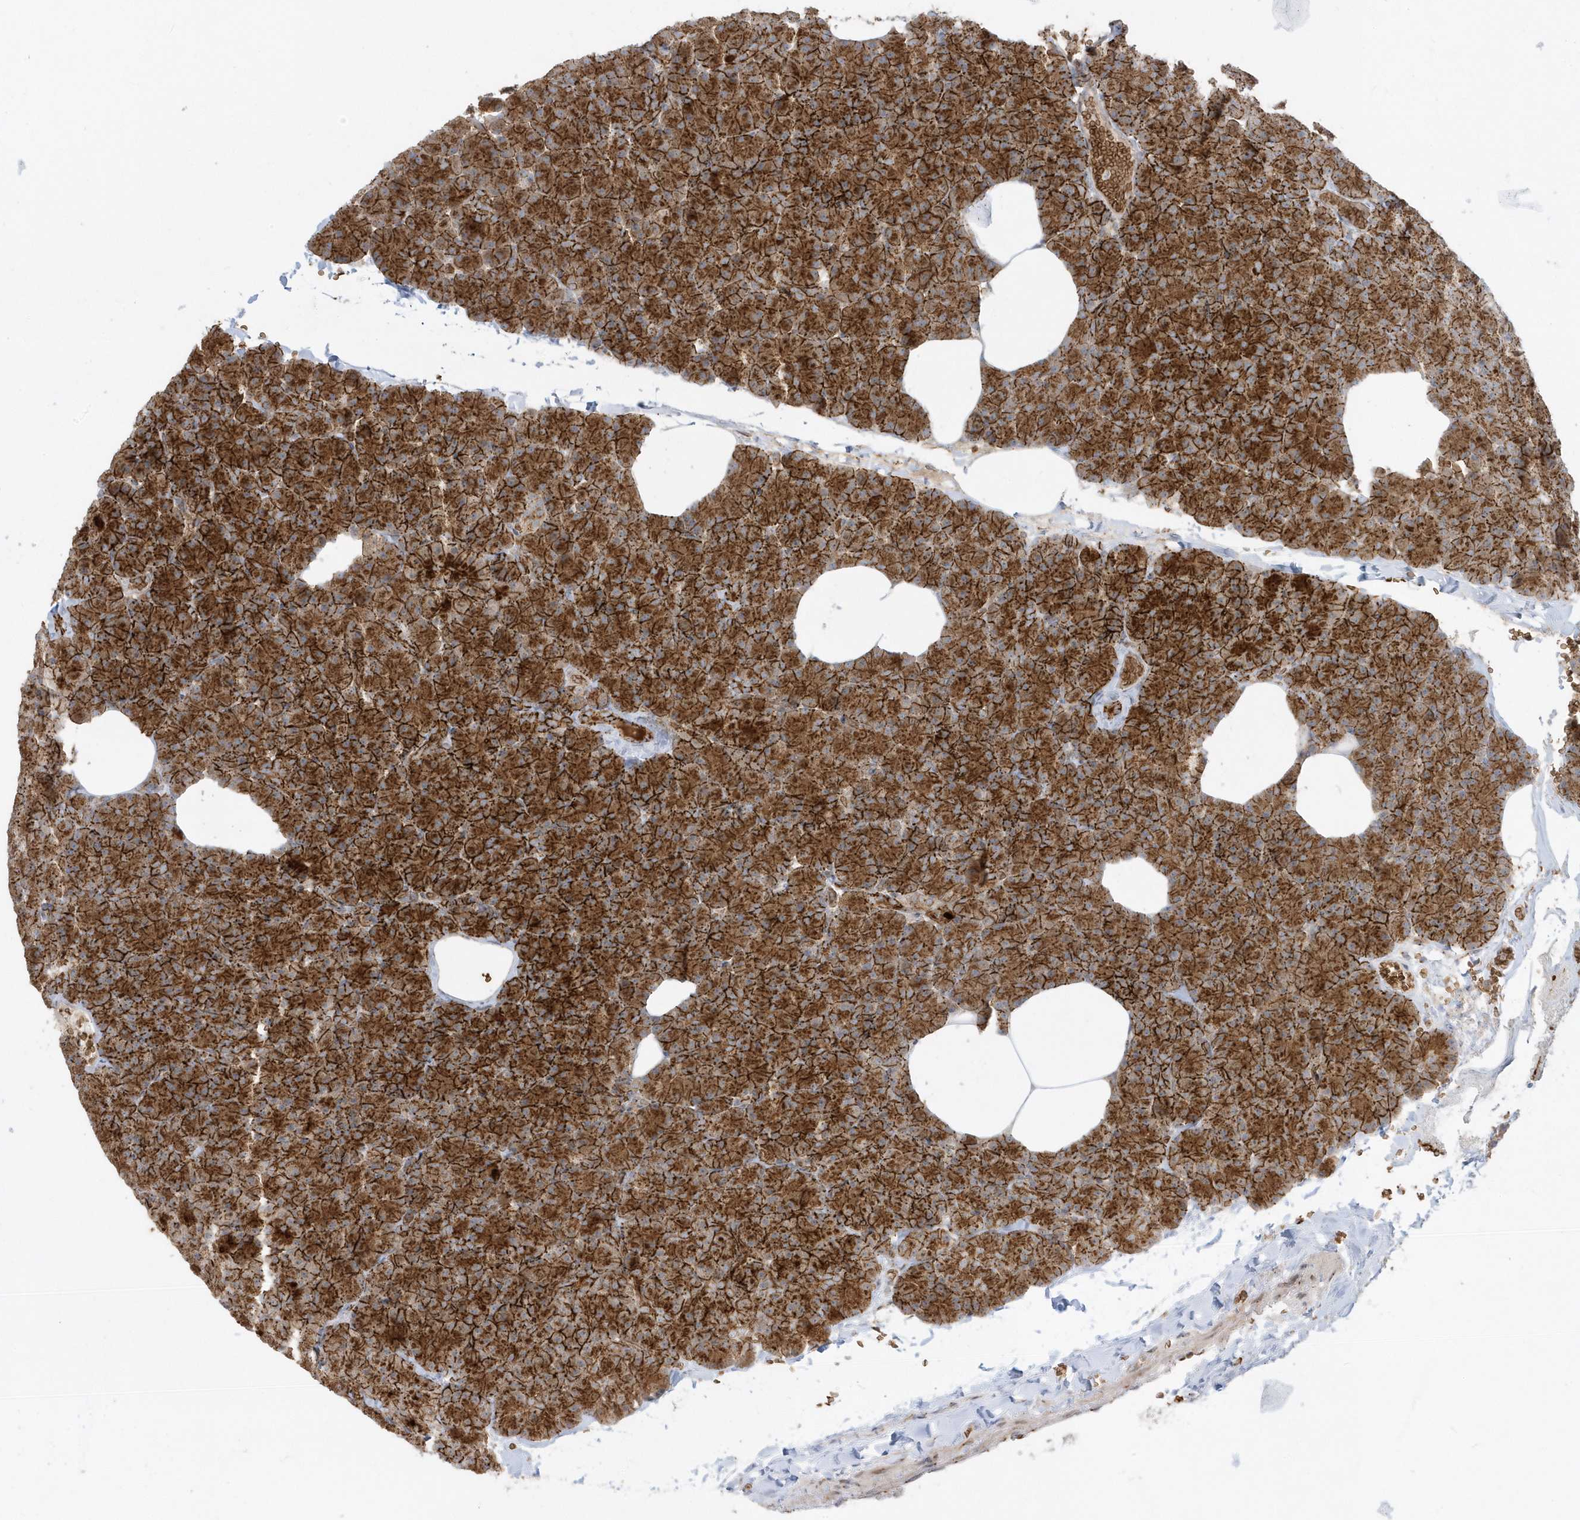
{"staining": {"intensity": "strong", "quantity": ">75%", "location": "cytoplasmic/membranous"}, "tissue": "pancreas", "cell_type": "Exocrine glandular cells", "image_type": "normal", "snomed": [{"axis": "morphology", "description": "Normal tissue, NOS"}, {"axis": "morphology", "description": "Carcinoid, malignant, NOS"}, {"axis": "topography", "description": "Pancreas"}], "caption": "Pancreas stained for a protein (brown) exhibits strong cytoplasmic/membranous positive expression in about >75% of exocrine glandular cells.", "gene": "RPP40", "patient": {"sex": "female", "age": 35}}